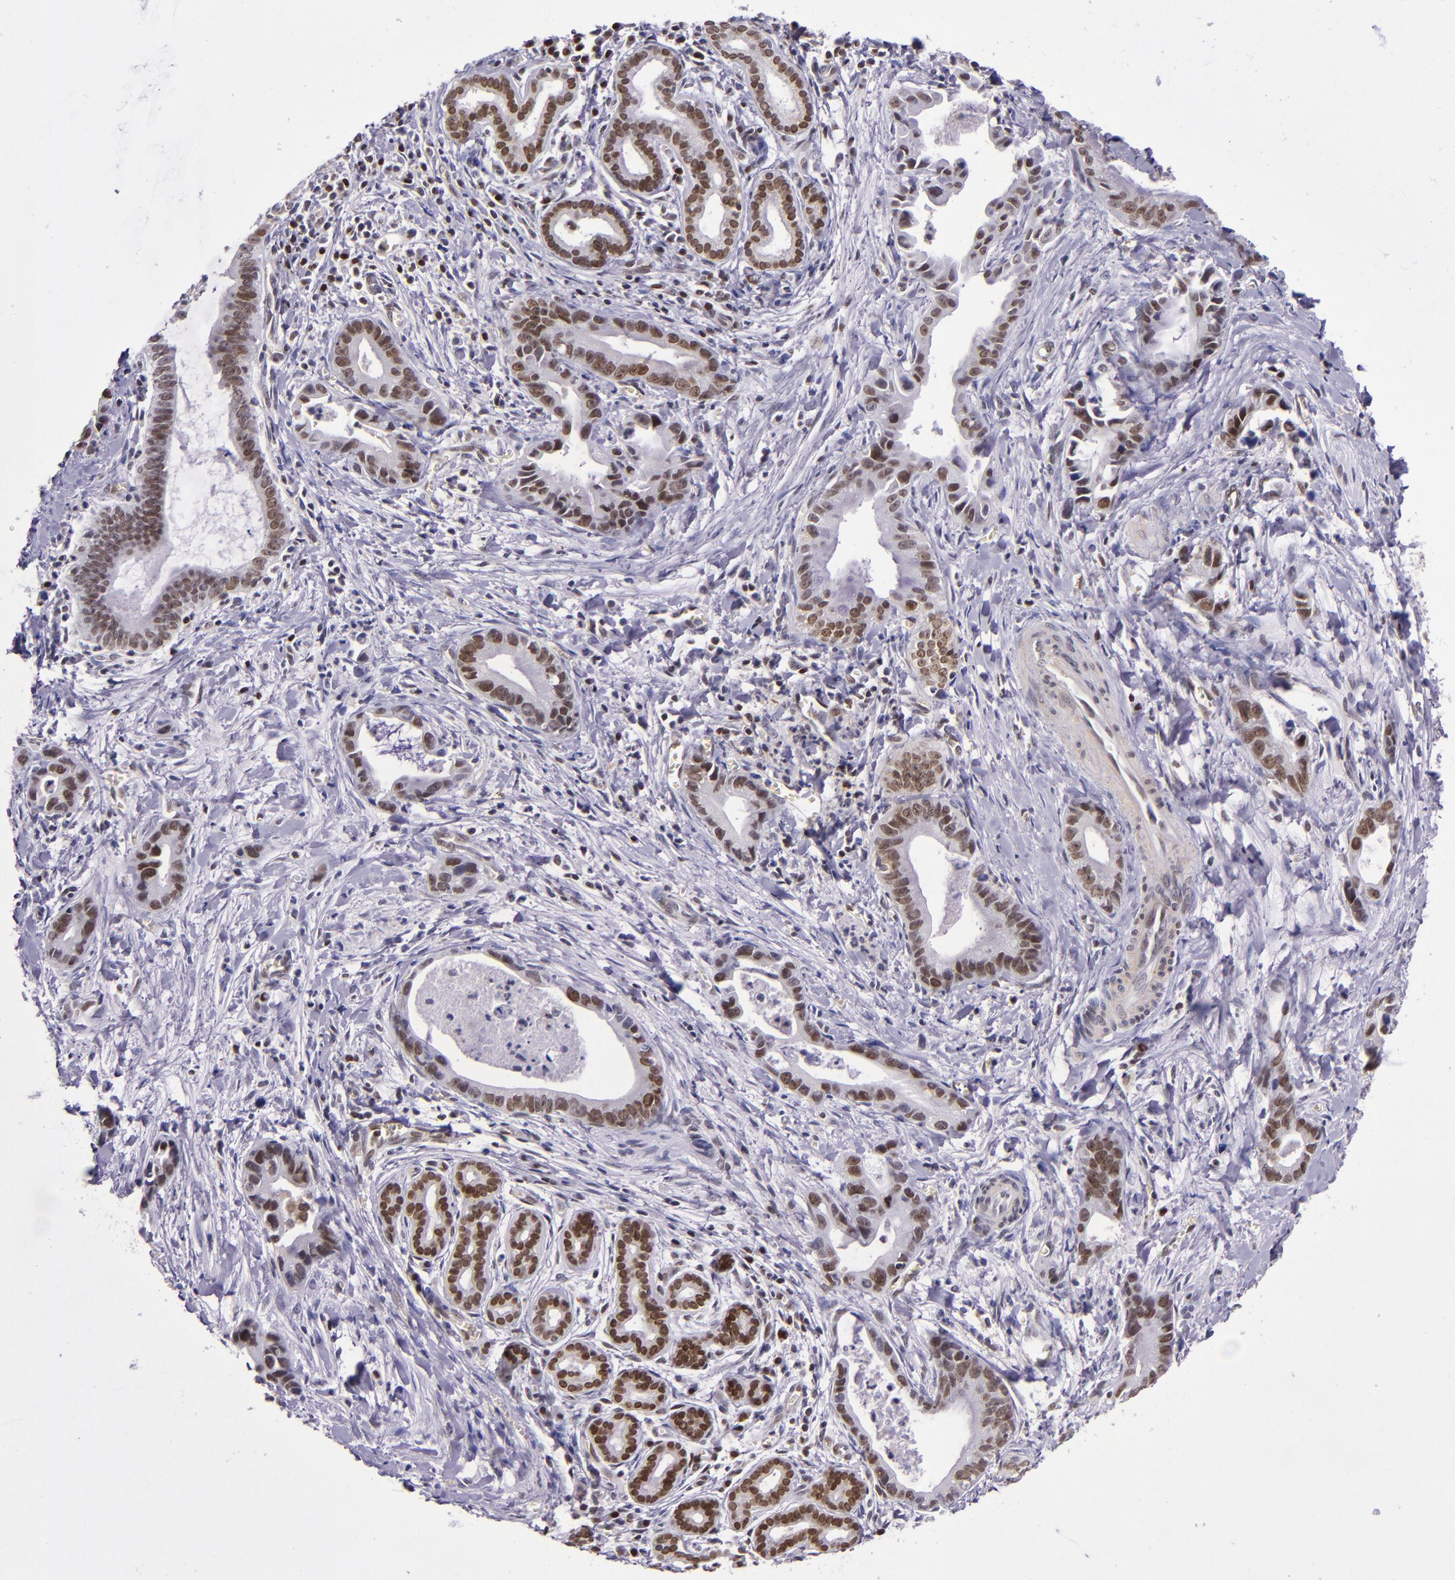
{"staining": {"intensity": "strong", "quantity": ">75%", "location": "nuclear"}, "tissue": "liver cancer", "cell_type": "Tumor cells", "image_type": "cancer", "snomed": [{"axis": "morphology", "description": "Cholangiocarcinoma"}, {"axis": "topography", "description": "Liver"}], "caption": "This is an image of immunohistochemistry staining of liver cancer (cholangiocarcinoma), which shows strong expression in the nuclear of tumor cells.", "gene": "MGMT", "patient": {"sex": "female", "age": 55}}